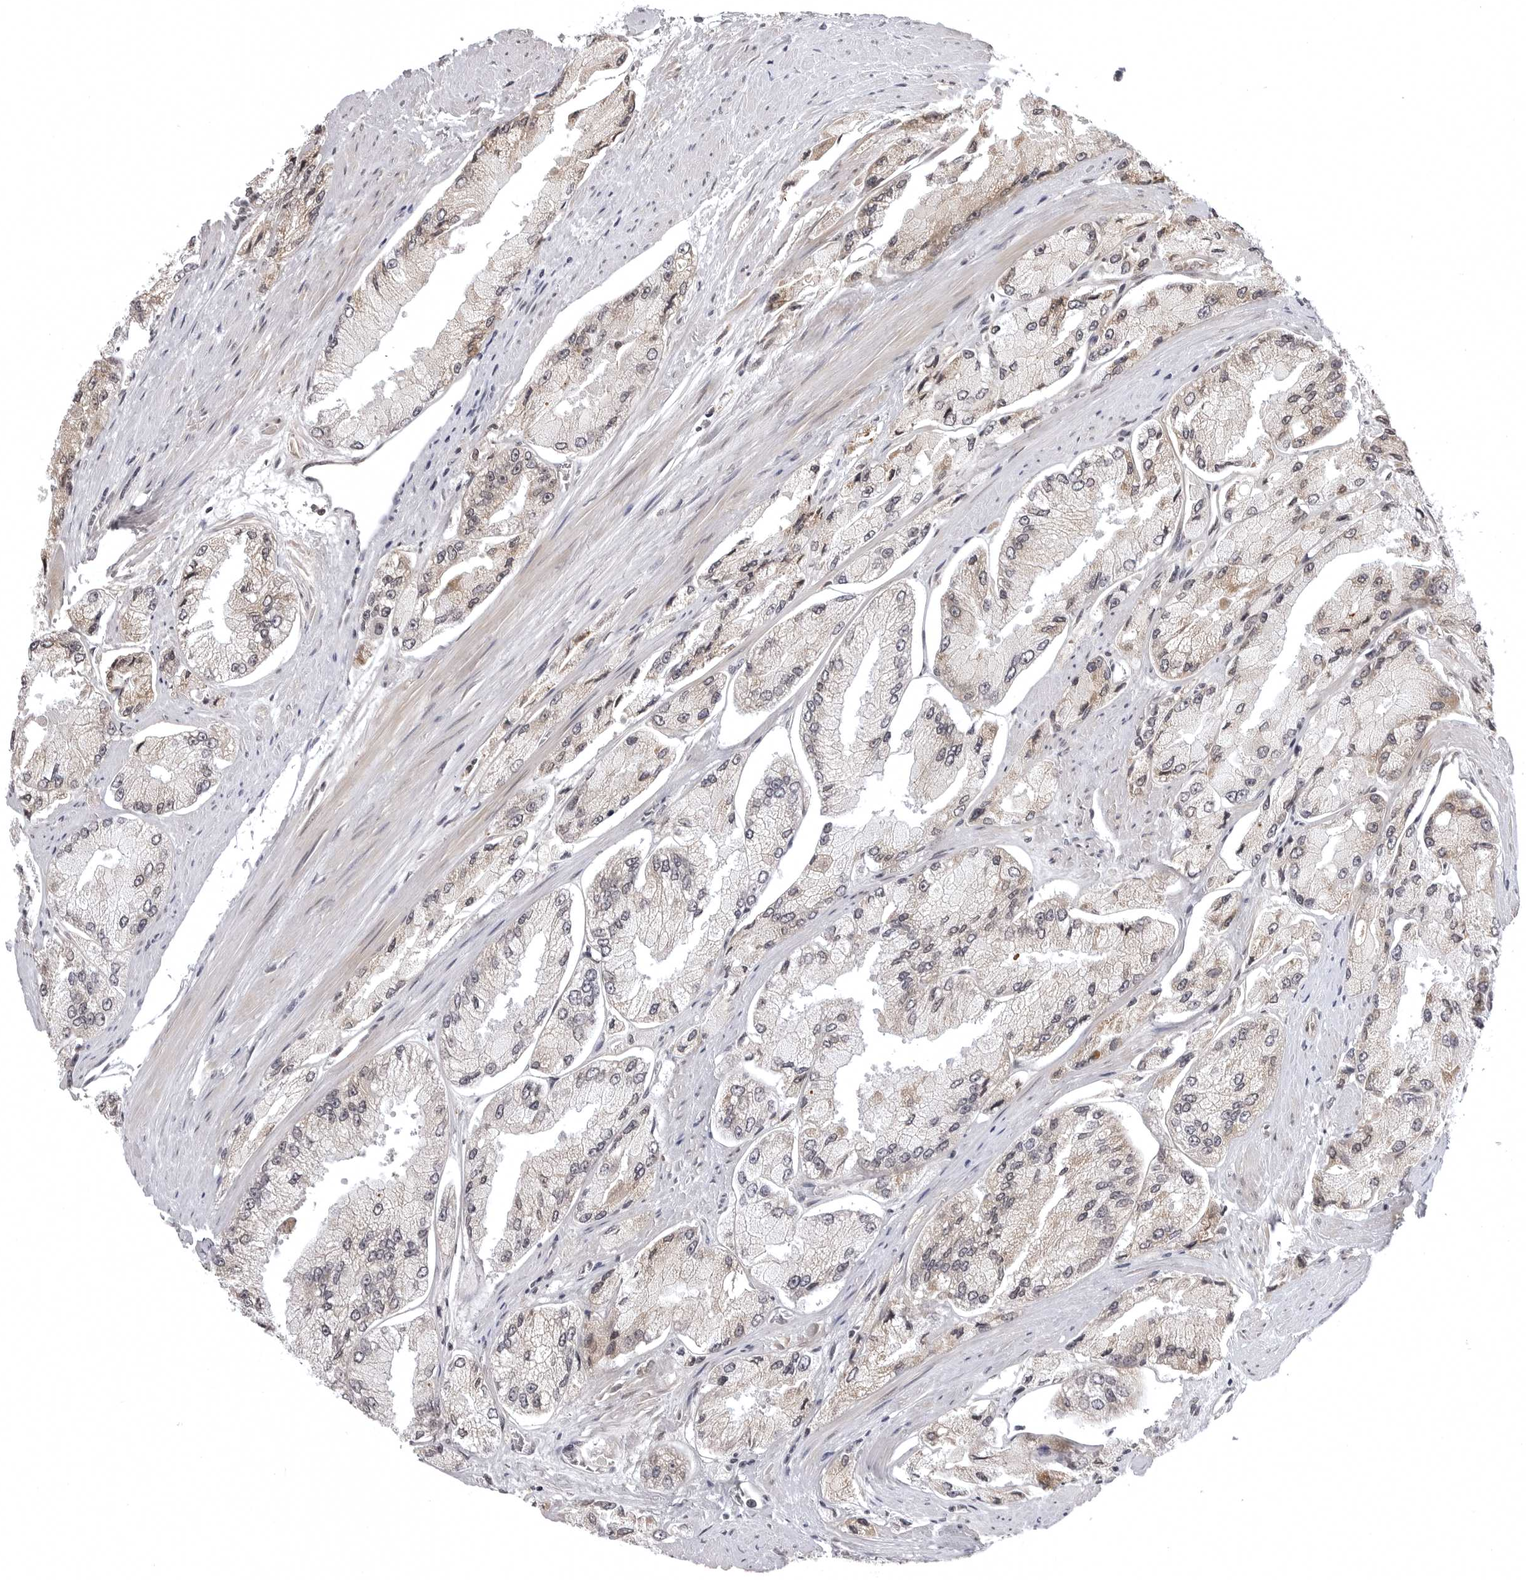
{"staining": {"intensity": "weak", "quantity": "25%-75%", "location": "cytoplasmic/membranous"}, "tissue": "prostate cancer", "cell_type": "Tumor cells", "image_type": "cancer", "snomed": [{"axis": "morphology", "description": "Adenocarcinoma, High grade"}, {"axis": "topography", "description": "Prostate"}], "caption": "This is a photomicrograph of IHC staining of prostate adenocarcinoma (high-grade), which shows weak expression in the cytoplasmic/membranous of tumor cells.", "gene": "PHF3", "patient": {"sex": "male", "age": 58}}